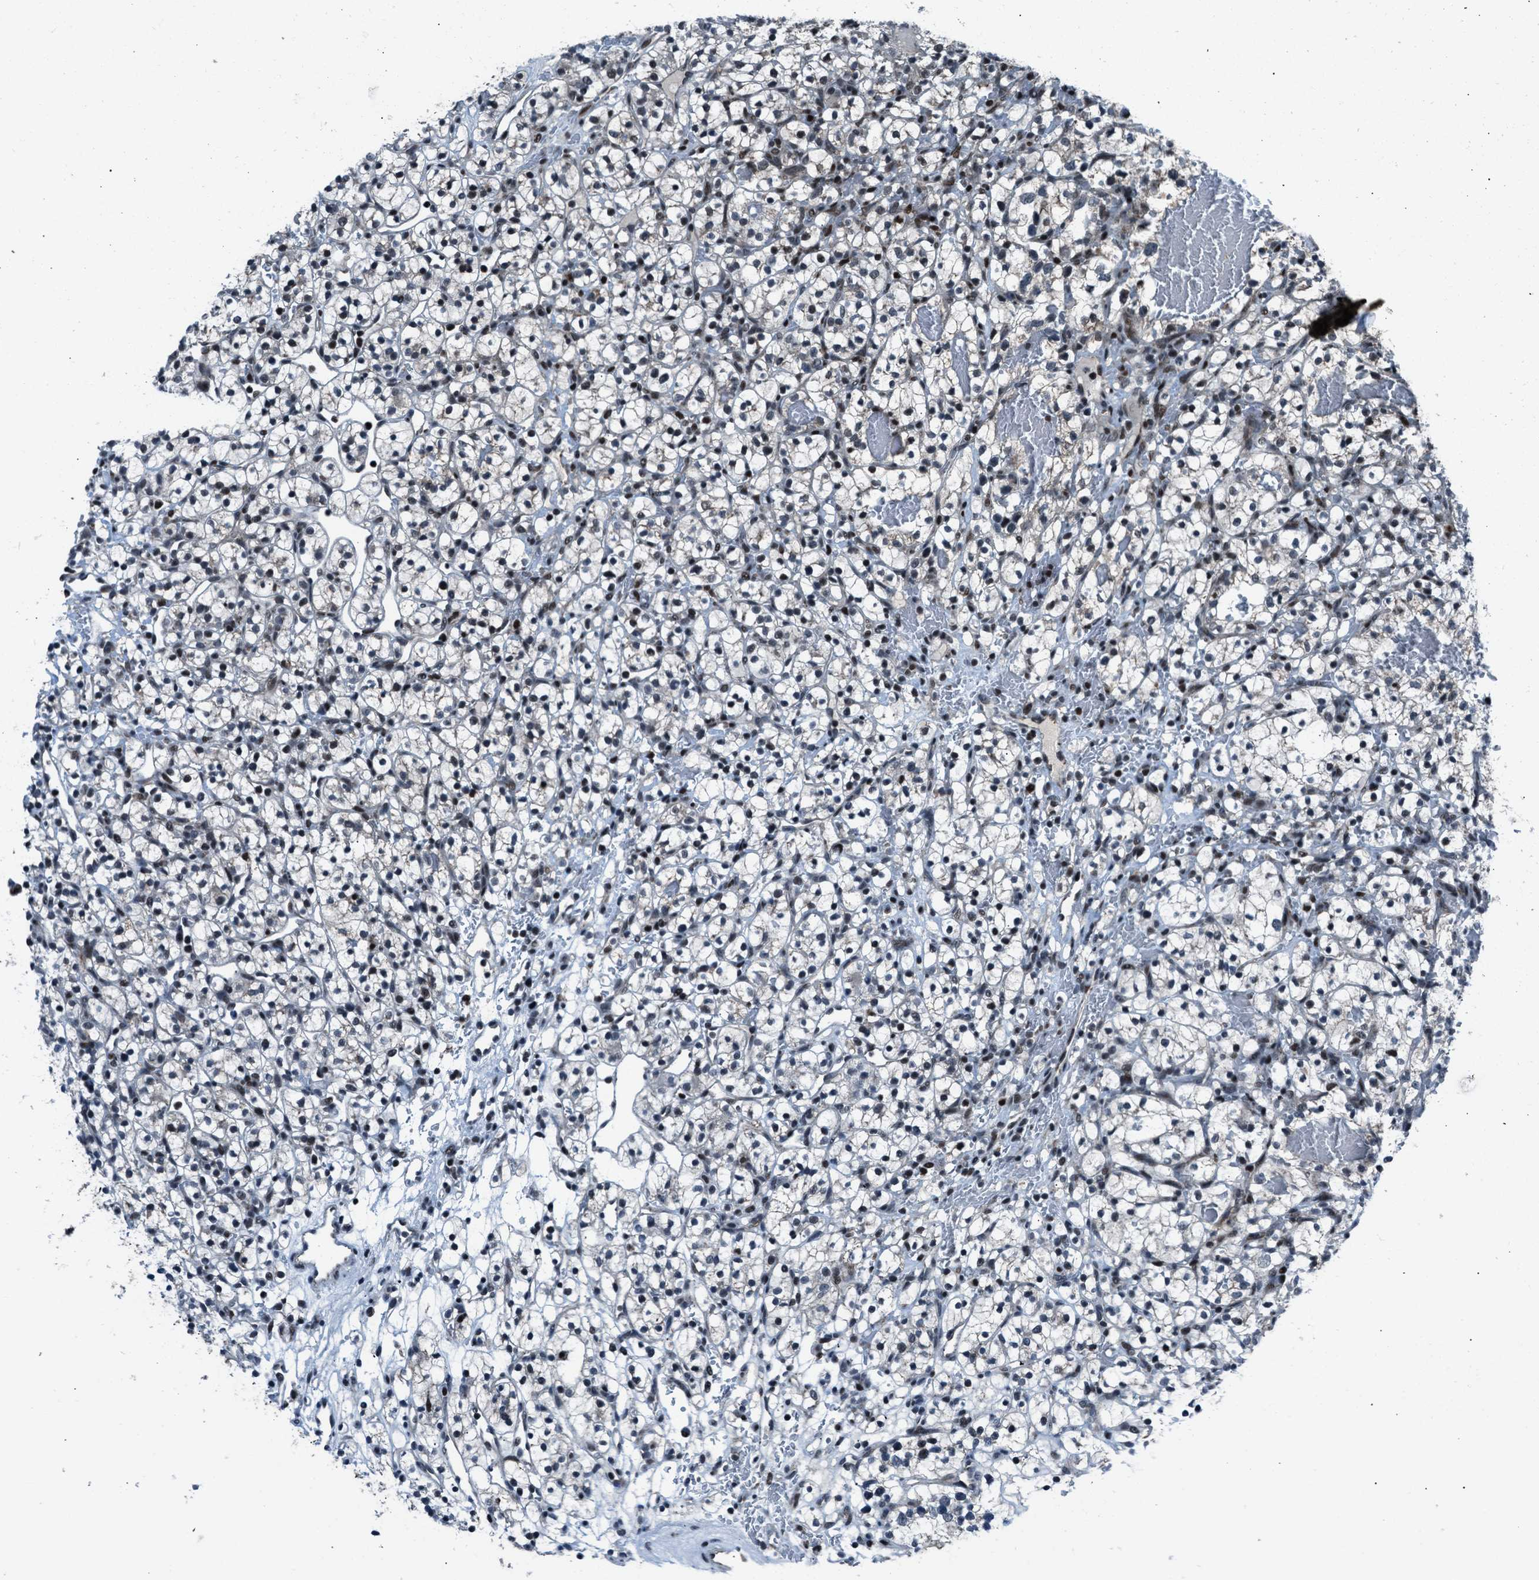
{"staining": {"intensity": "moderate", "quantity": "25%-75%", "location": "nuclear"}, "tissue": "renal cancer", "cell_type": "Tumor cells", "image_type": "cancer", "snomed": [{"axis": "morphology", "description": "Adenocarcinoma, NOS"}, {"axis": "topography", "description": "Kidney"}], "caption": "Tumor cells demonstrate moderate nuclear staining in about 25%-75% of cells in renal adenocarcinoma. (DAB (3,3'-diaminobenzidine) = brown stain, brightfield microscopy at high magnification).", "gene": "MORC3", "patient": {"sex": "female", "age": 57}}